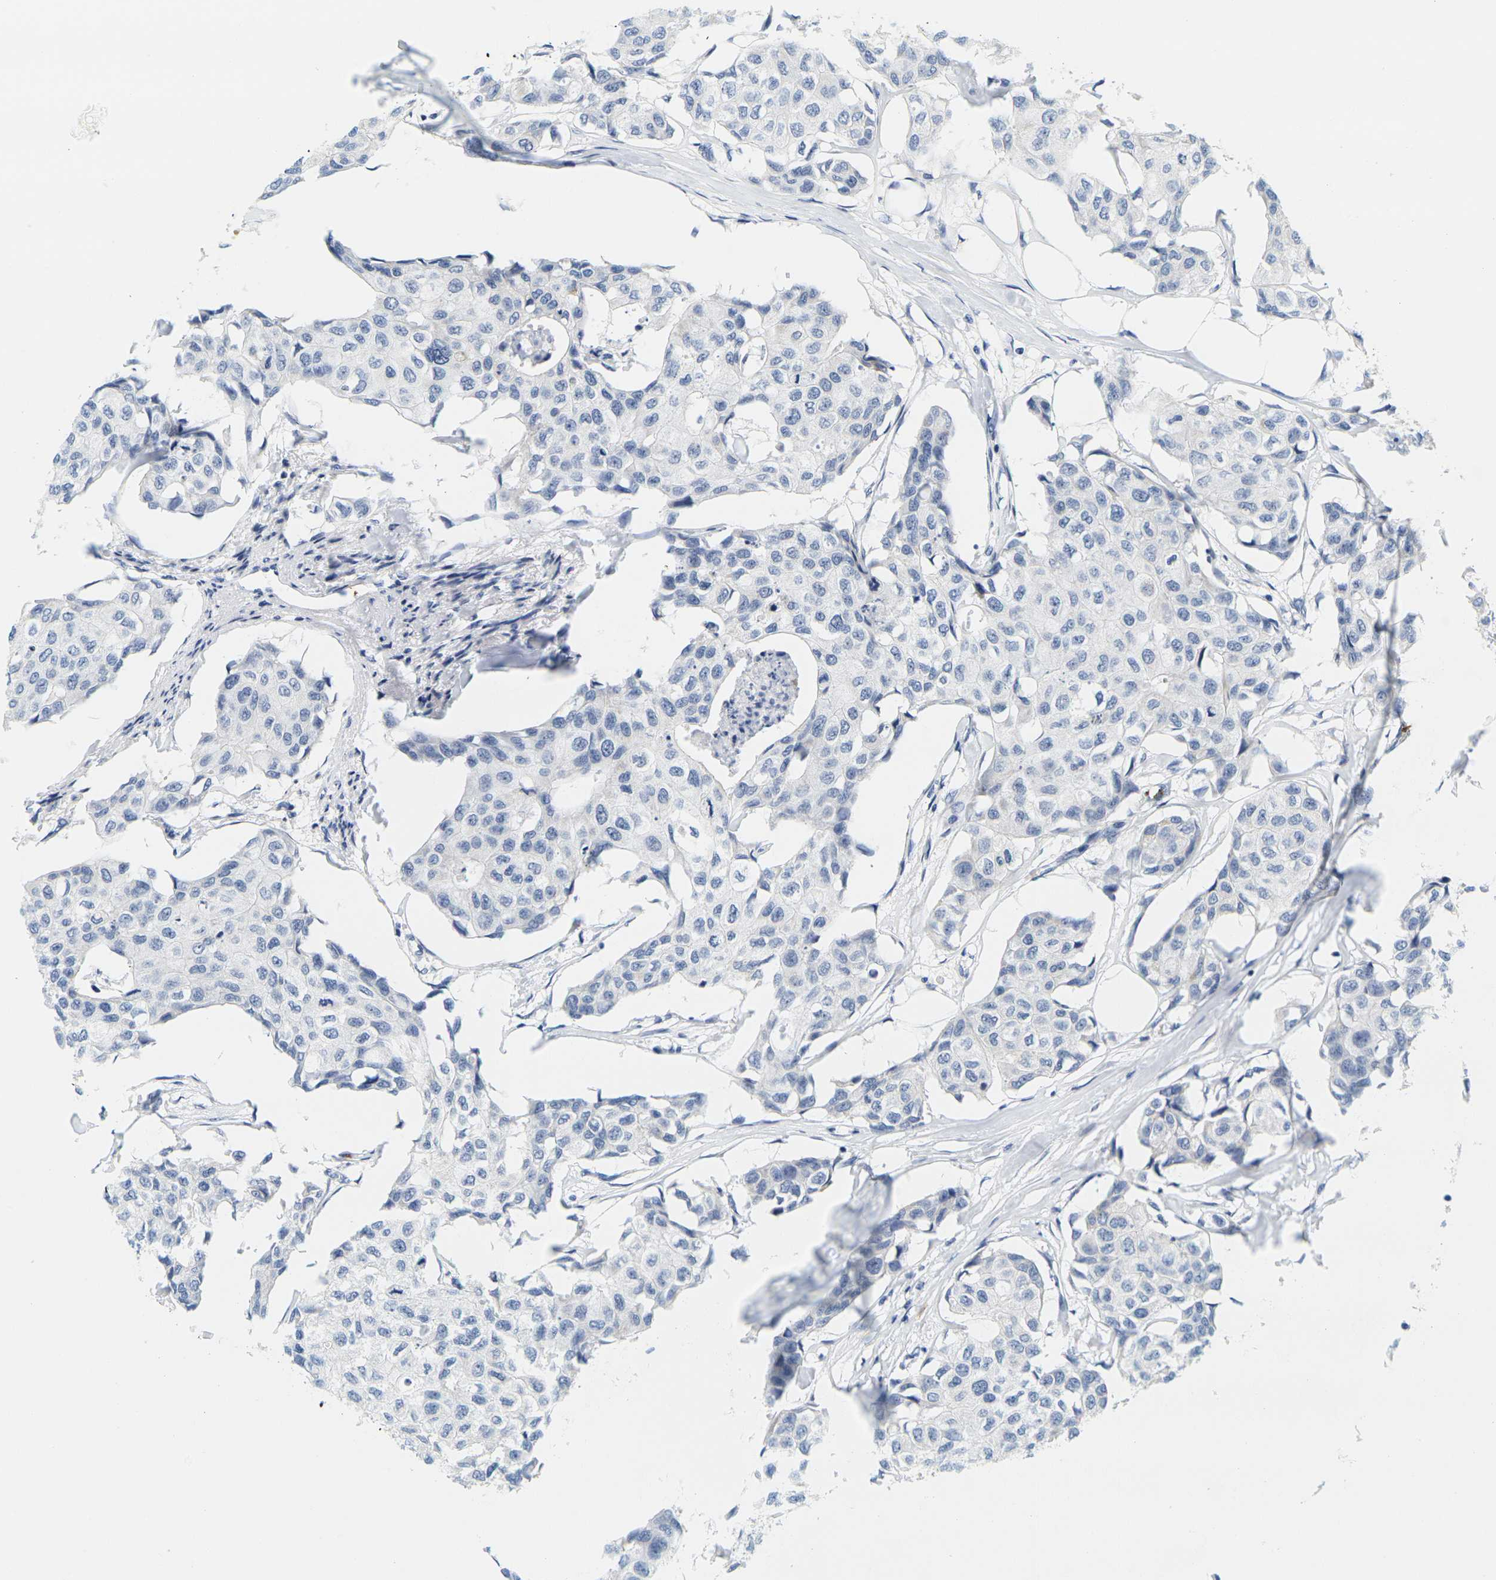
{"staining": {"intensity": "negative", "quantity": "none", "location": "none"}, "tissue": "breast cancer", "cell_type": "Tumor cells", "image_type": "cancer", "snomed": [{"axis": "morphology", "description": "Duct carcinoma"}, {"axis": "topography", "description": "Breast"}], "caption": "Micrograph shows no protein expression in tumor cells of breast cancer tissue.", "gene": "KLK5", "patient": {"sex": "female", "age": 80}}